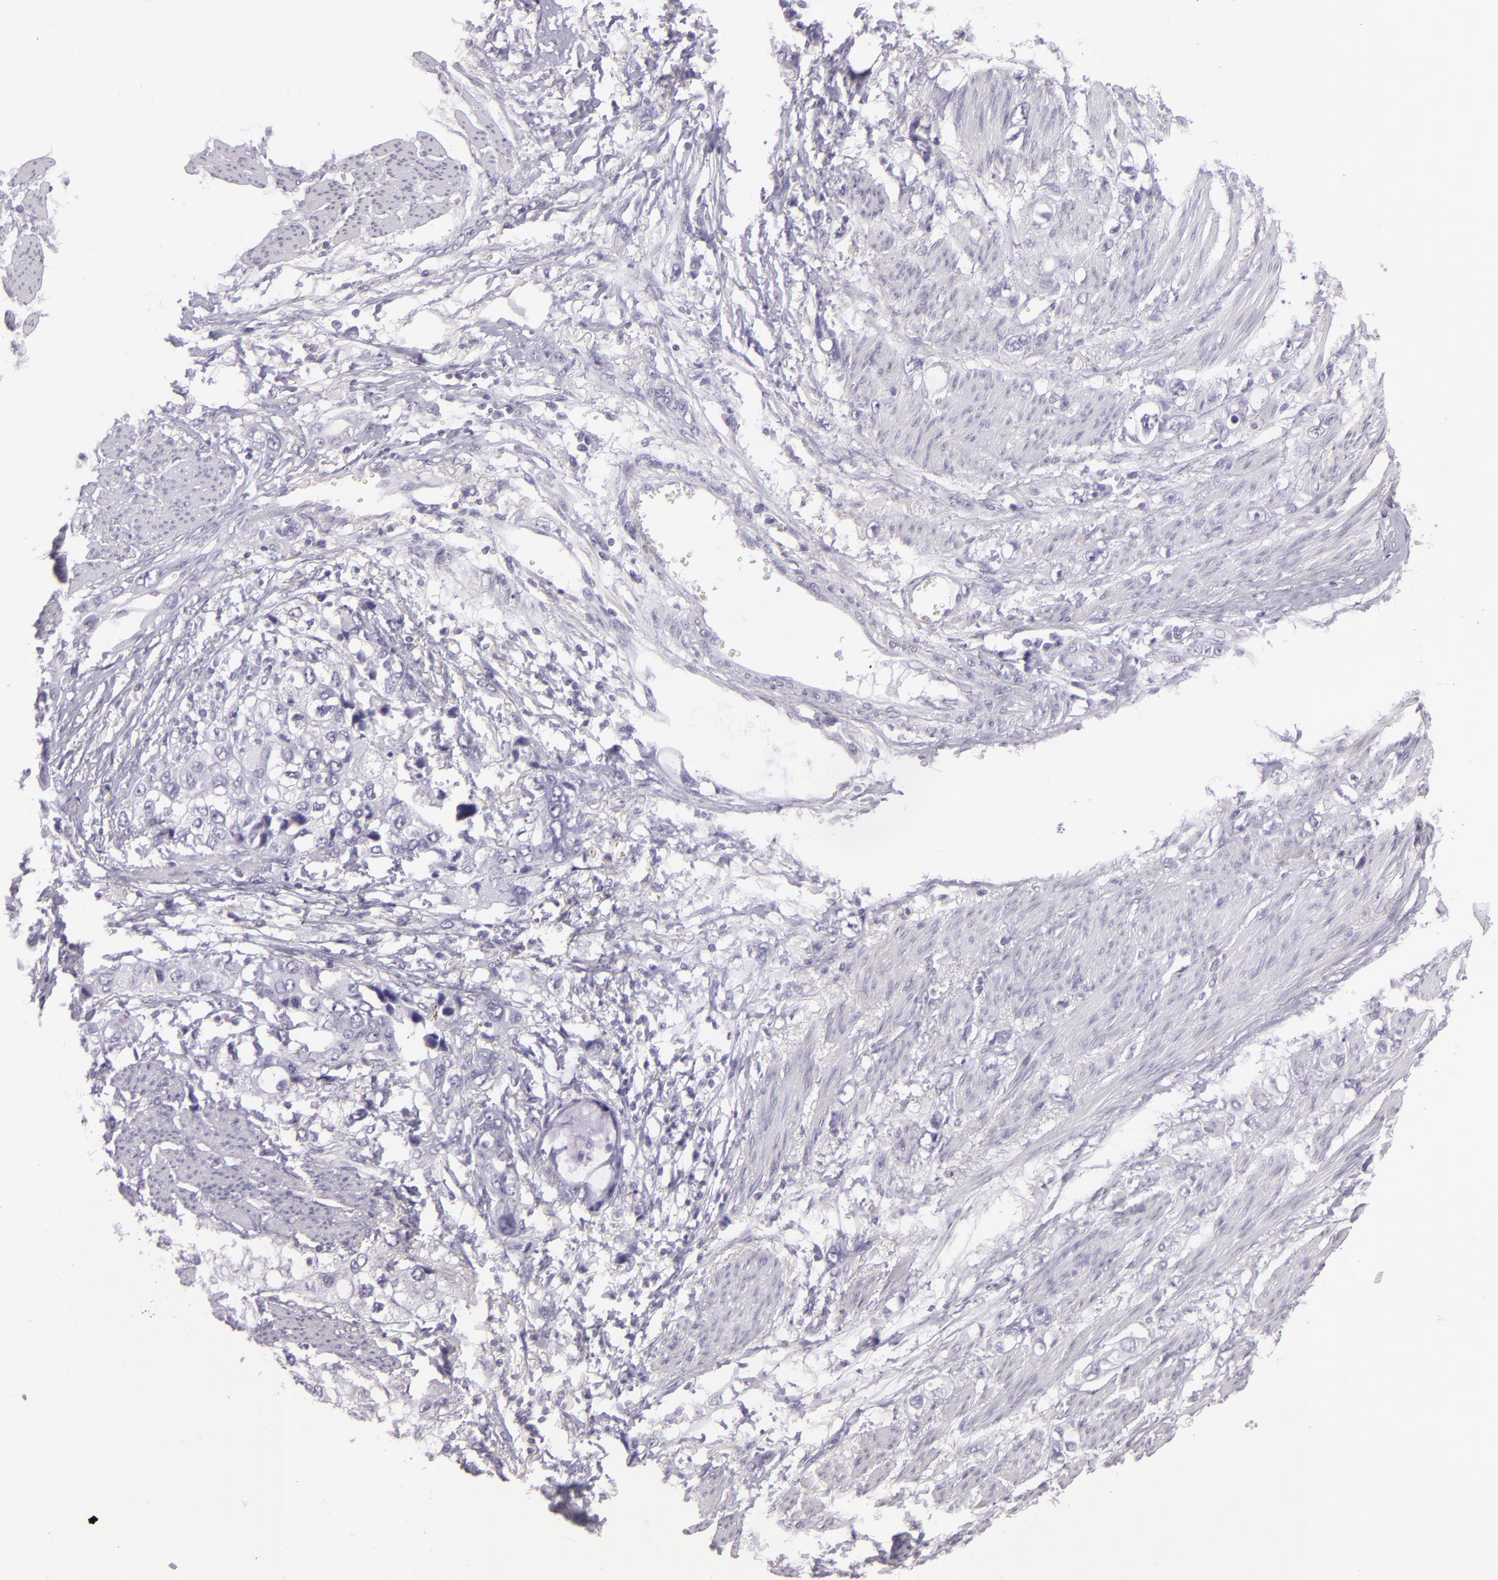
{"staining": {"intensity": "moderate", "quantity": "<25%", "location": "cytoplasmic/membranous"}, "tissue": "stomach cancer", "cell_type": "Tumor cells", "image_type": "cancer", "snomed": [{"axis": "morphology", "description": "Adenocarcinoma, NOS"}, {"axis": "topography", "description": "Stomach, upper"}], "caption": "Immunohistochemical staining of stomach adenocarcinoma shows moderate cytoplasmic/membranous protein positivity in about <25% of tumor cells. The staining was performed using DAB (3,3'-diaminobenzidine), with brown indicating positive protein expression. Nuclei are stained blue with hematoxylin.", "gene": "MUC6", "patient": {"sex": "female", "age": 52}}